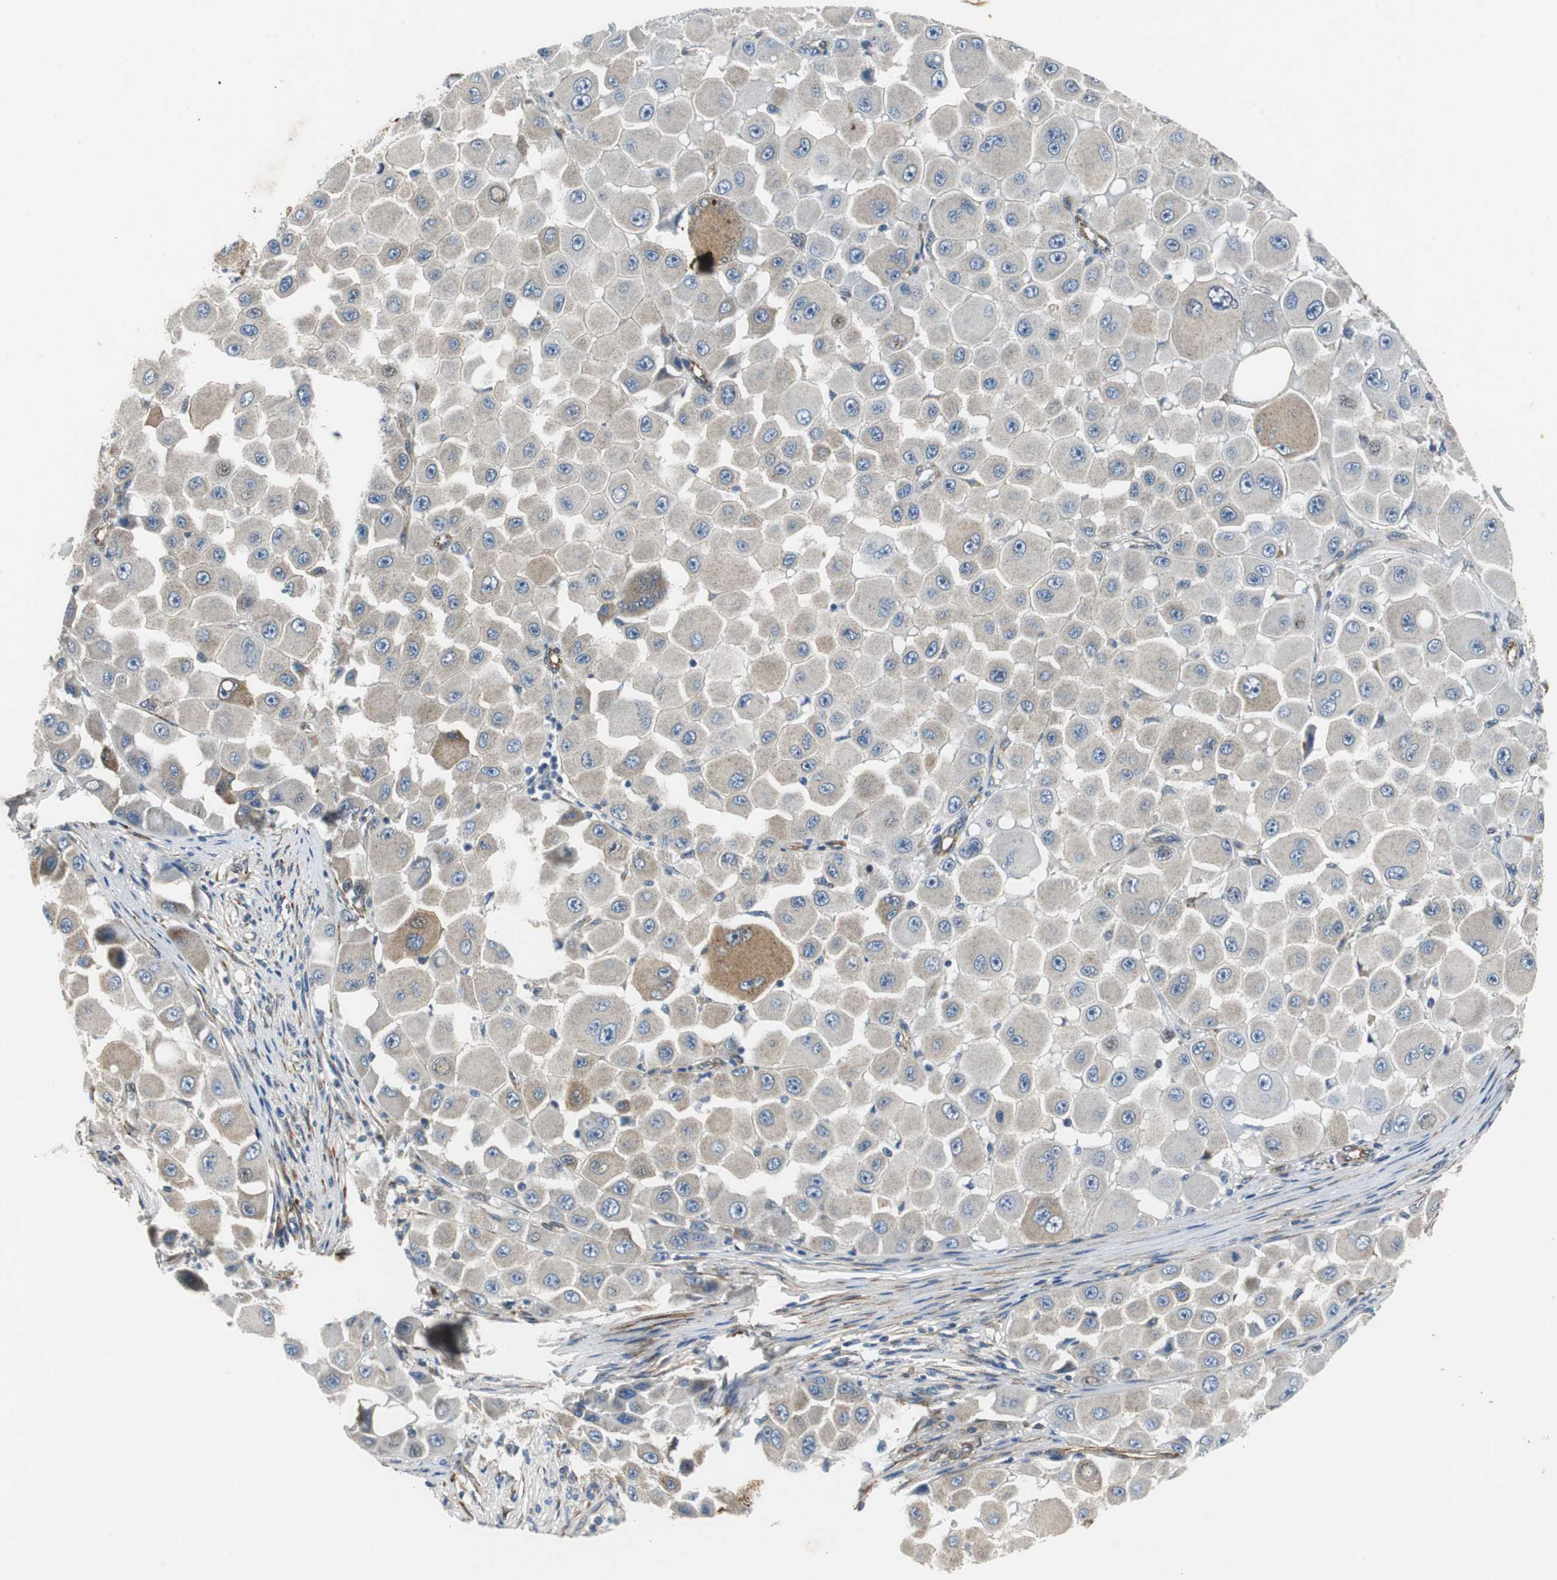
{"staining": {"intensity": "weak", "quantity": "25%-75%", "location": "cytoplasmic/membranous"}, "tissue": "melanoma", "cell_type": "Tumor cells", "image_type": "cancer", "snomed": [{"axis": "morphology", "description": "Malignant melanoma, NOS"}, {"axis": "topography", "description": "Skin"}], "caption": "The micrograph reveals staining of malignant melanoma, revealing weak cytoplasmic/membranous protein positivity (brown color) within tumor cells. The protein of interest is stained brown, and the nuclei are stained in blue (DAB (3,3'-diaminobenzidine) IHC with brightfield microscopy, high magnification).", "gene": "ISCU", "patient": {"sex": "female", "age": 81}}